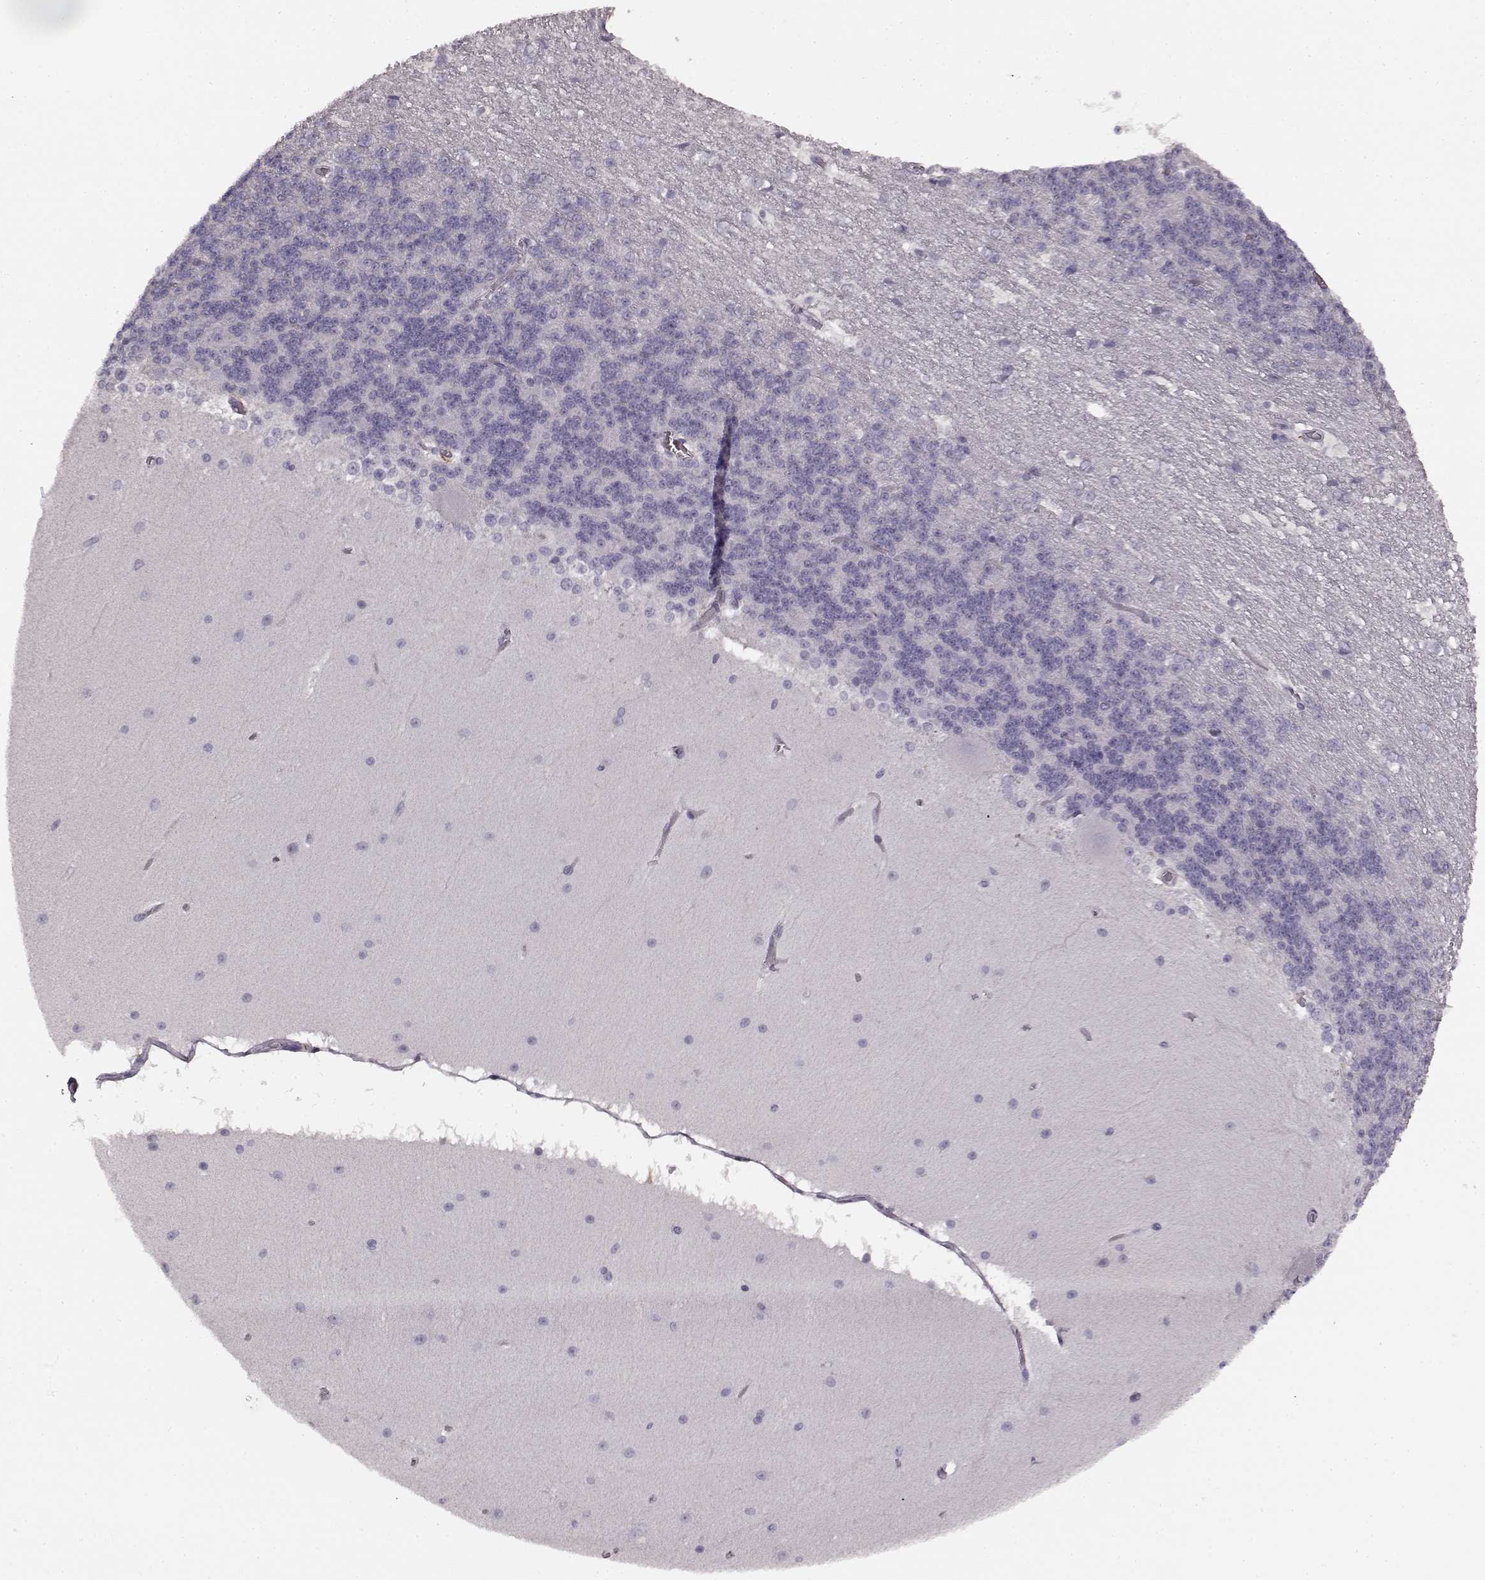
{"staining": {"intensity": "negative", "quantity": "none", "location": "none"}, "tissue": "cerebellum", "cell_type": "Cells in granular layer", "image_type": "normal", "snomed": [{"axis": "morphology", "description": "Normal tissue, NOS"}, {"axis": "topography", "description": "Cerebellum"}], "caption": "Protein analysis of unremarkable cerebellum reveals no significant staining in cells in granular layer.", "gene": "TMPRSS15", "patient": {"sex": "female", "age": 19}}